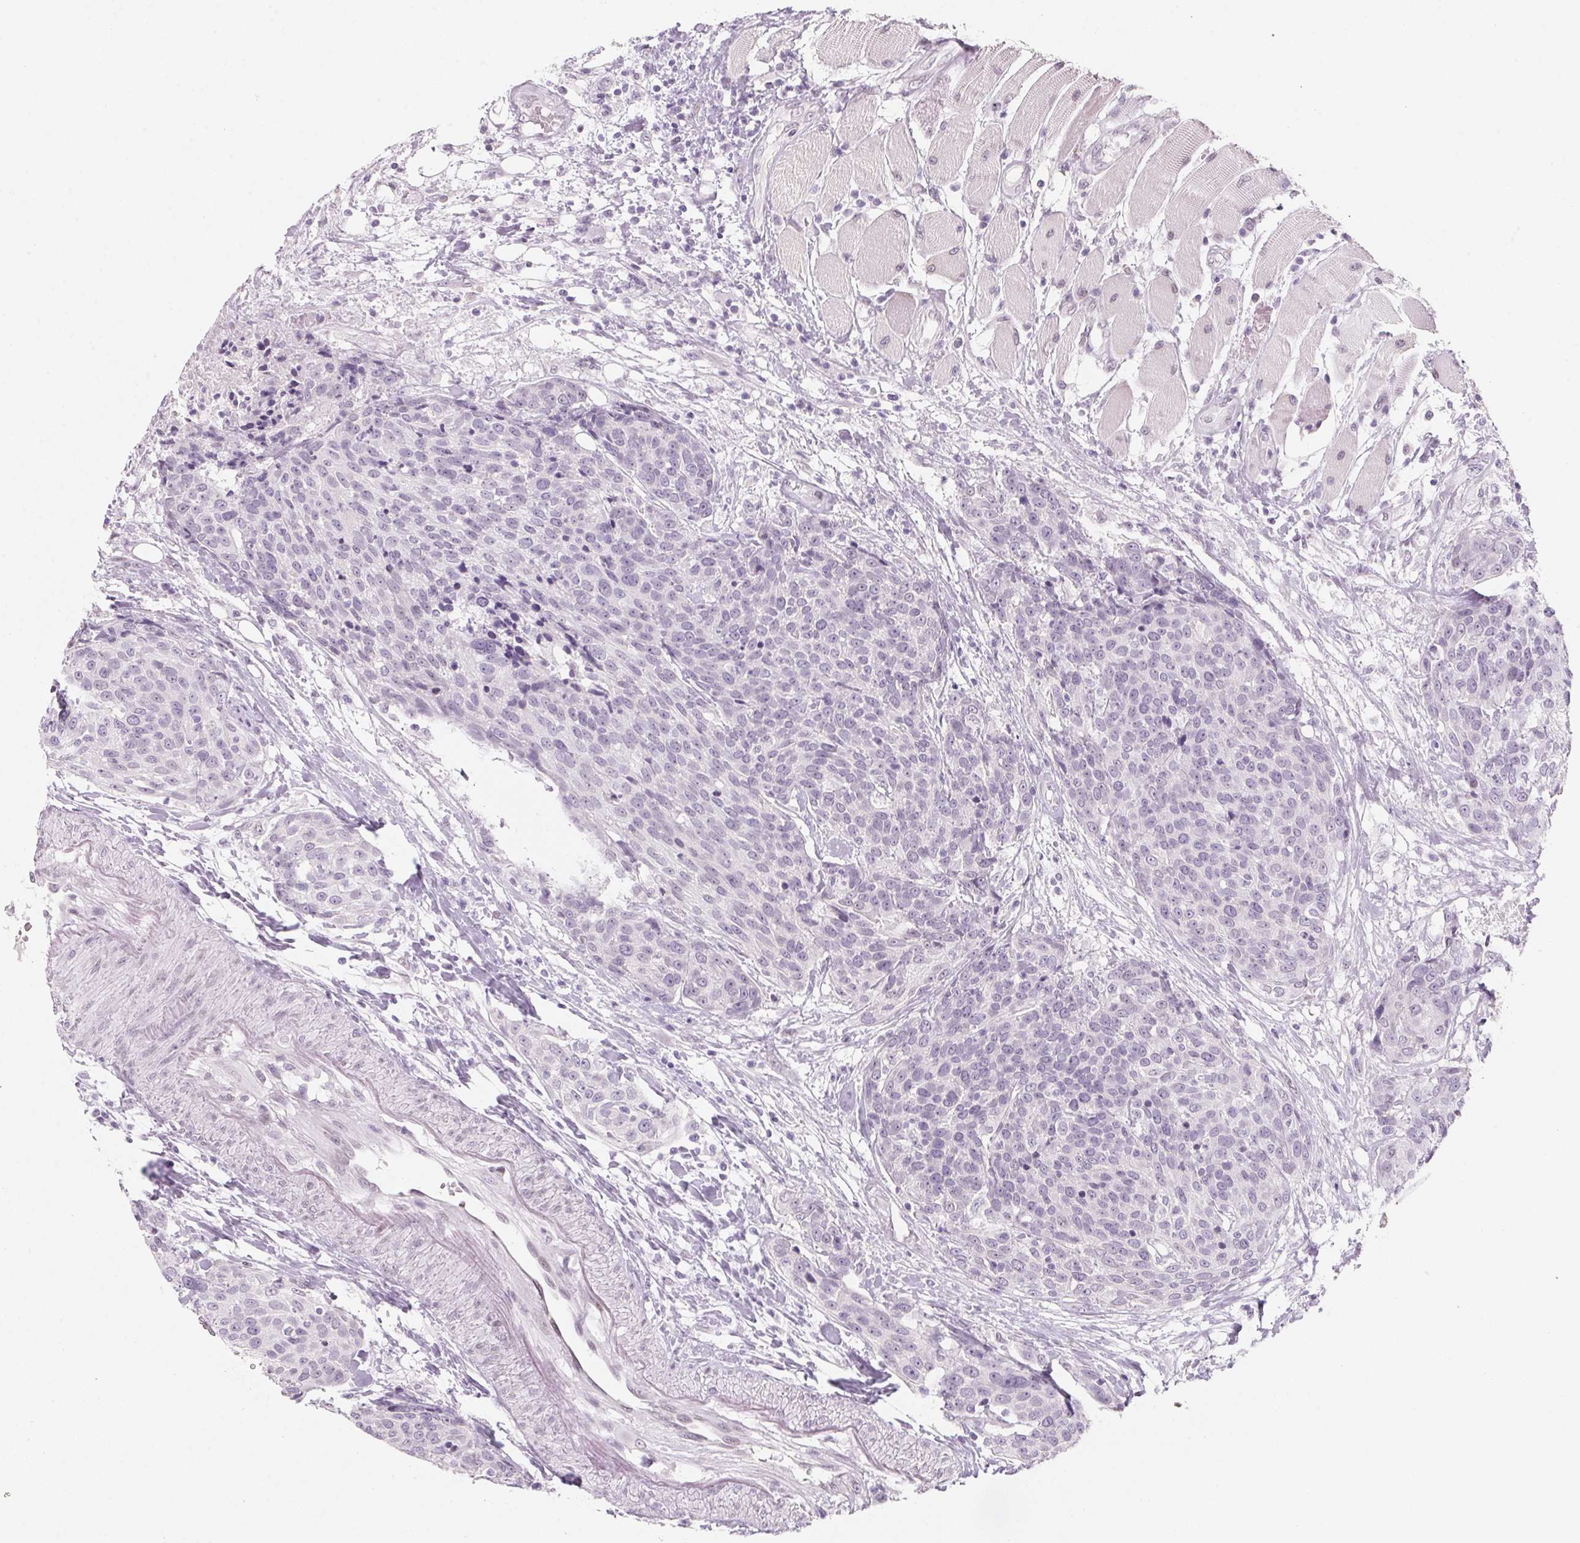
{"staining": {"intensity": "negative", "quantity": "none", "location": "none"}, "tissue": "head and neck cancer", "cell_type": "Tumor cells", "image_type": "cancer", "snomed": [{"axis": "morphology", "description": "Squamous cell carcinoma, NOS"}, {"axis": "topography", "description": "Oral tissue"}, {"axis": "topography", "description": "Head-Neck"}], "caption": "Immunohistochemistry (IHC) micrograph of neoplastic tissue: human head and neck cancer (squamous cell carcinoma) stained with DAB (3,3'-diaminobenzidine) reveals no significant protein staining in tumor cells.", "gene": "KCNQ2", "patient": {"sex": "male", "age": 64}}